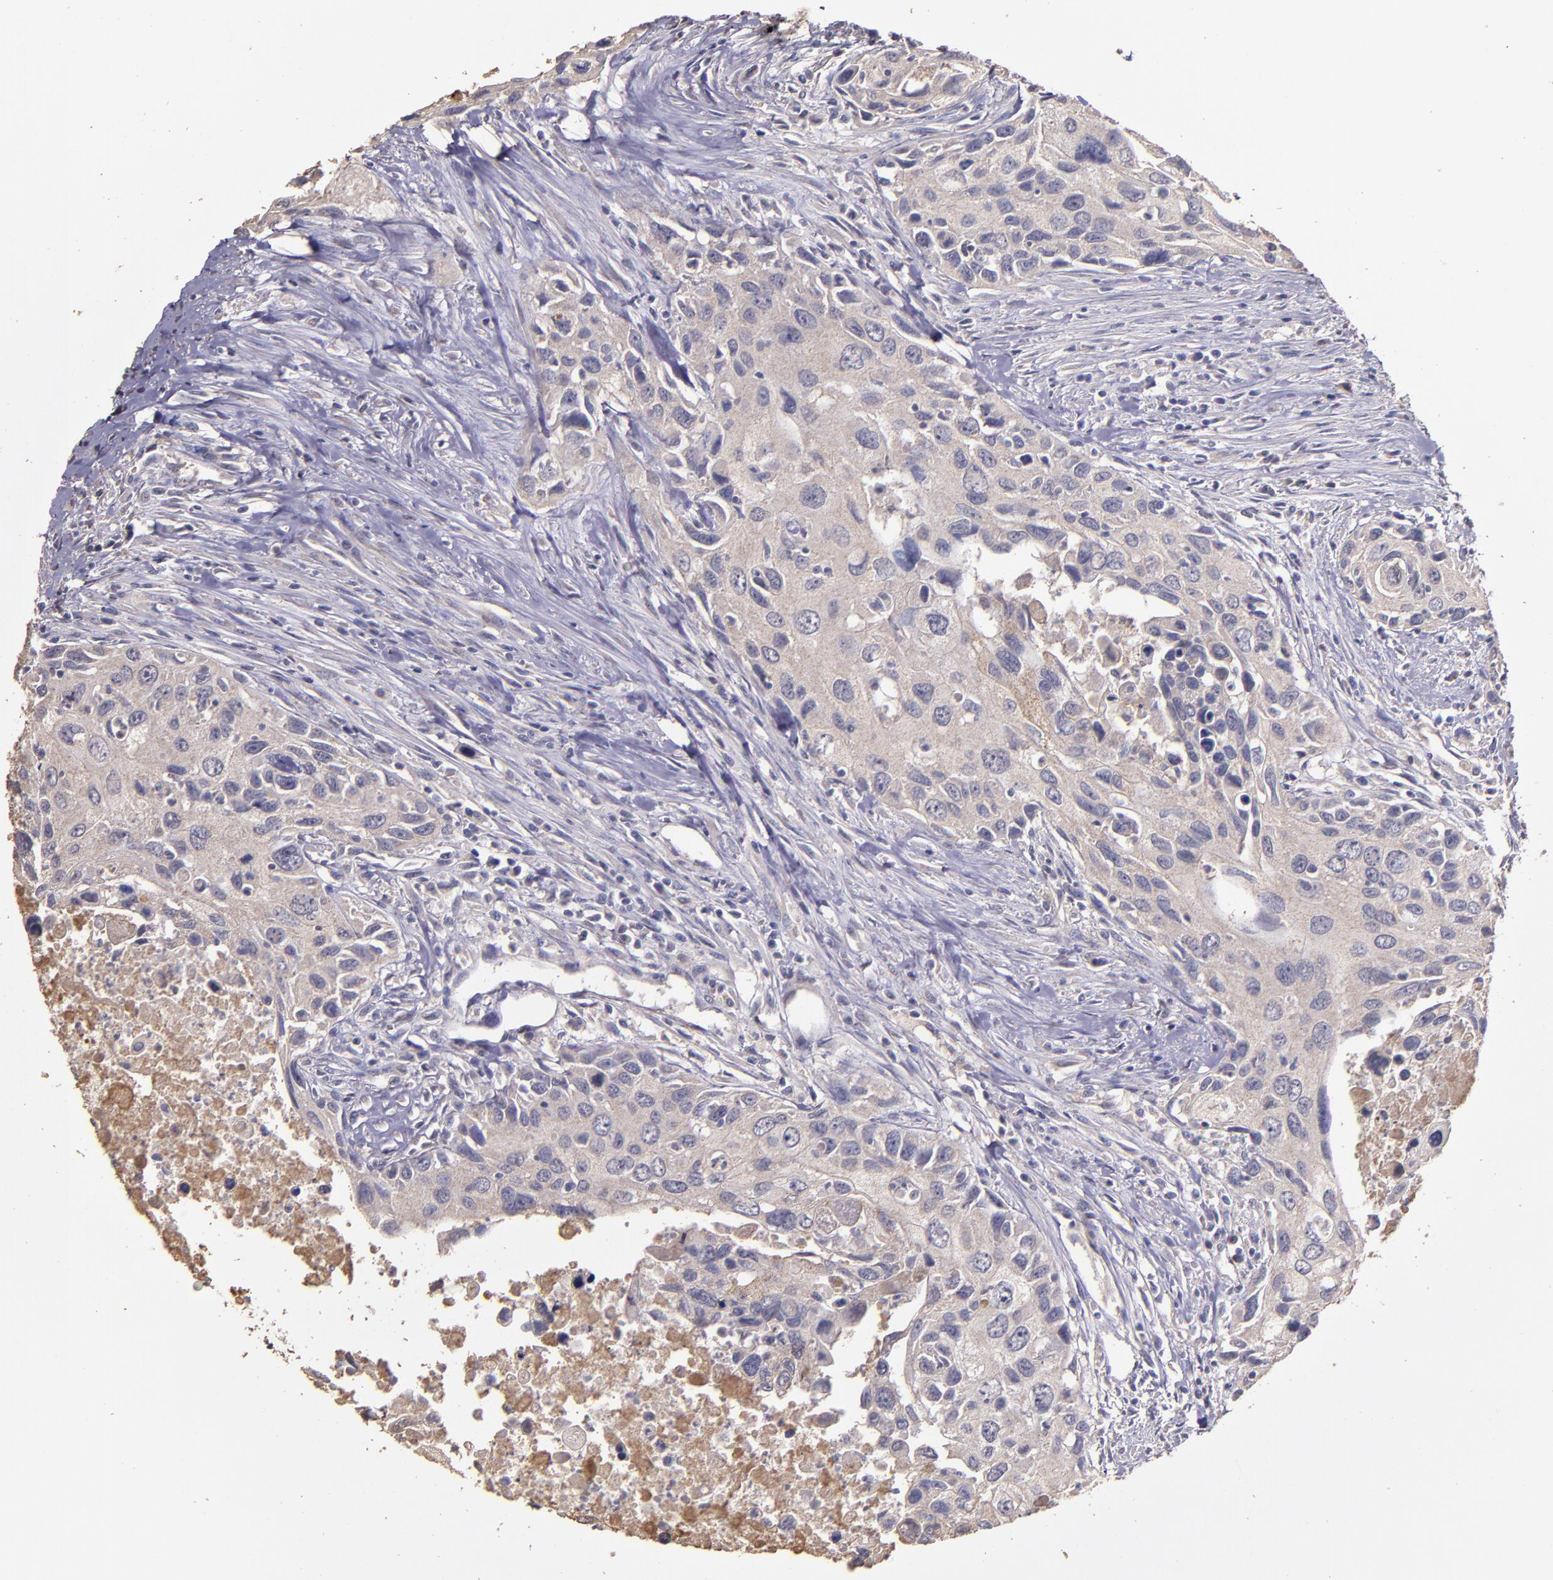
{"staining": {"intensity": "weak", "quantity": ">75%", "location": "cytoplasmic/membranous"}, "tissue": "urothelial cancer", "cell_type": "Tumor cells", "image_type": "cancer", "snomed": [{"axis": "morphology", "description": "Urothelial carcinoma, High grade"}, {"axis": "topography", "description": "Urinary bladder"}], "caption": "Immunohistochemical staining of human urothelial cancer reveals low levels of weak cytoplasmic/membranous expression in about >75% of tumor cells. The protein is stained brown, and the nuclei are stained in blue (DAB IHC with brightfield microscopy, high magnification).", "gene": "HECTD1", "patient": {"sex": "male", "age": 71}}